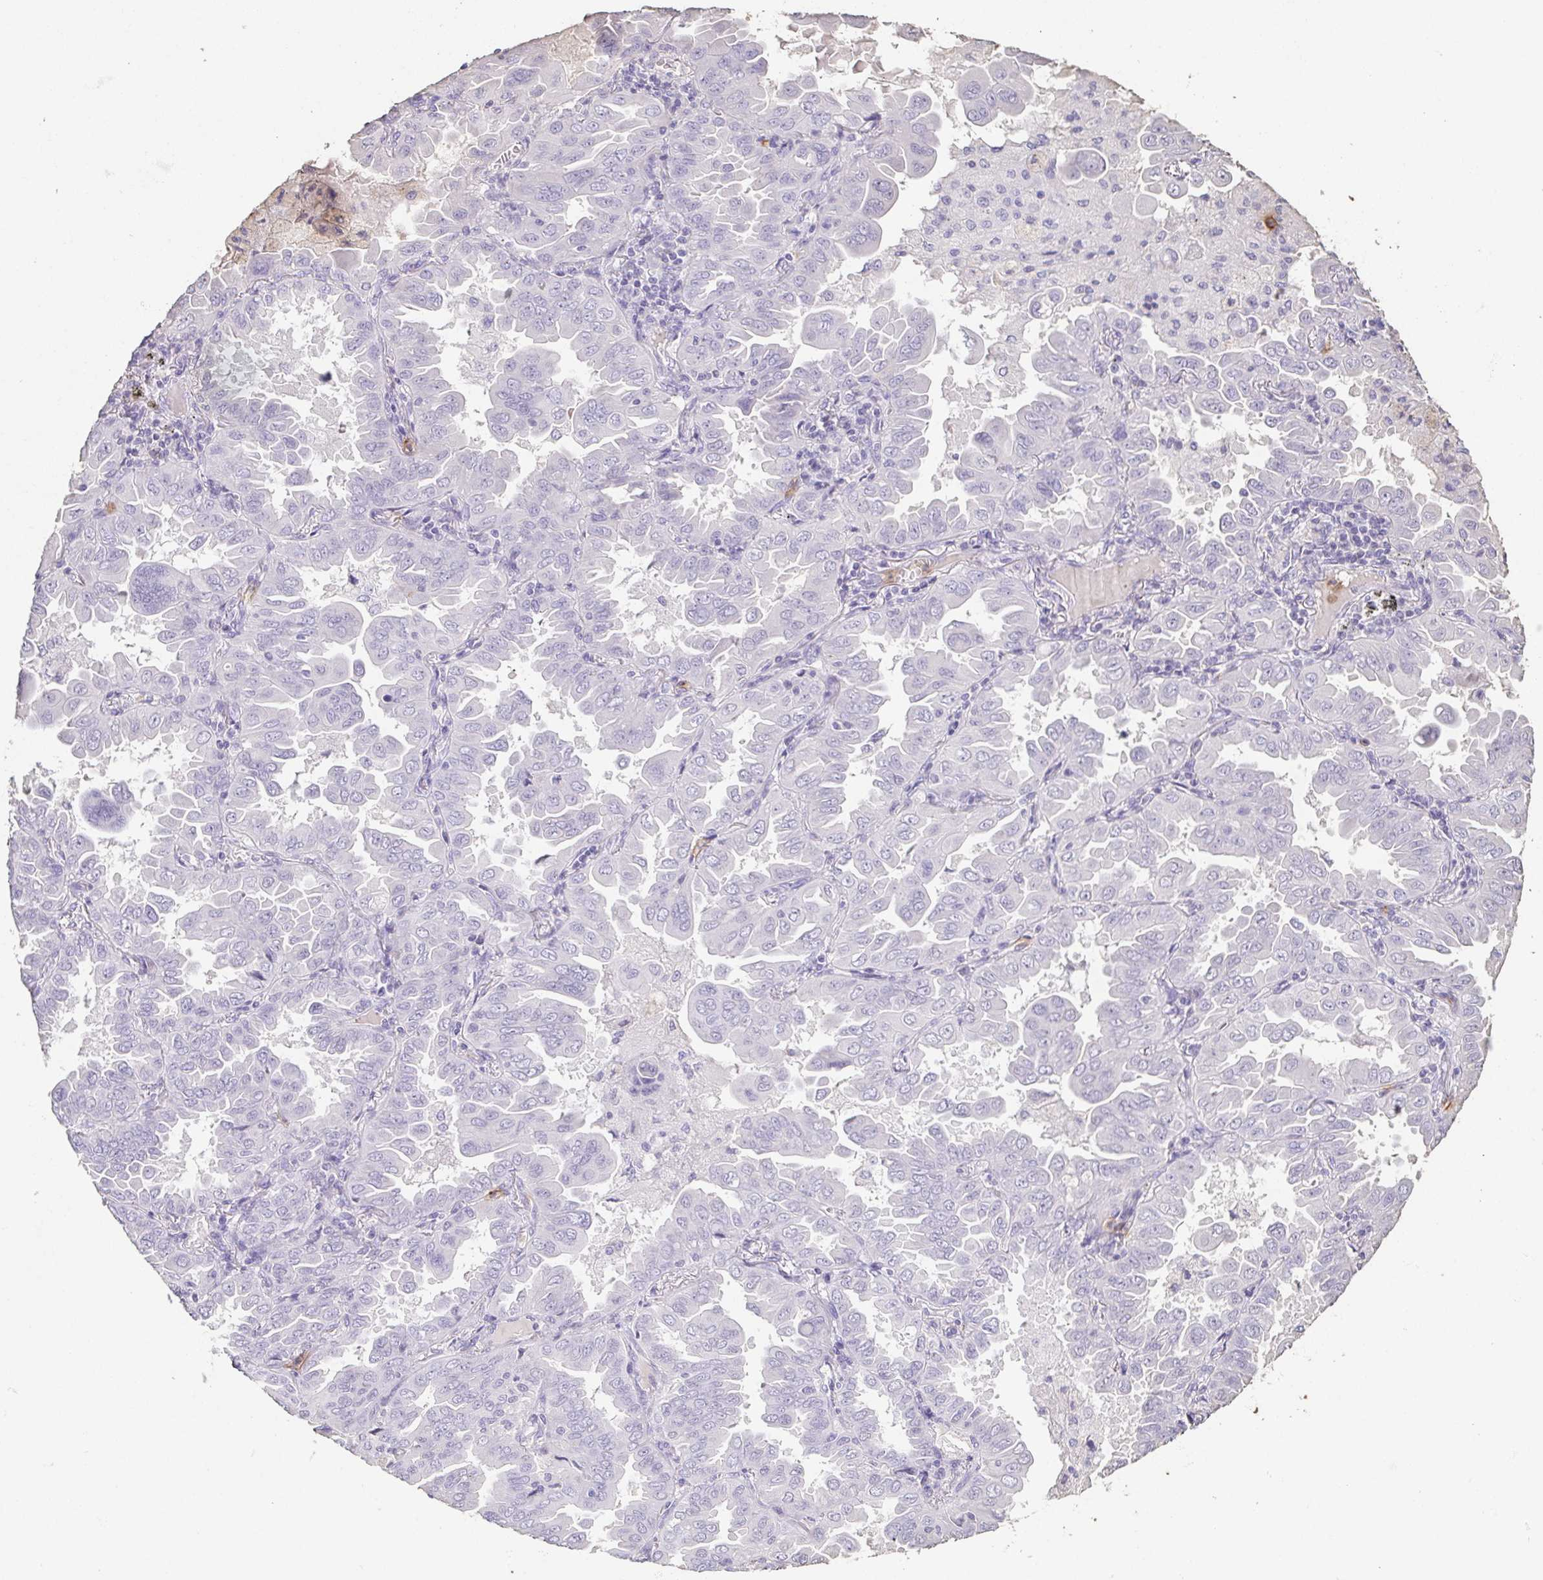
{"staining": {"intensity": "negative", "quantity": "none", "location": "none"}, "tissue": "lung cancer", "cell_type": "Tumor cells", "image_type": "cancer", "snomed": [{"axis": "morphology", "description": "Adenocarcinoma, NOS"}, {"axis": "topography", "description": "Lung"}], "caption": "Tumor cells show no significant staining in lung adenocarcinoma.", "gene": "BPIFA2", "patient": {"sex": "male", "age": 64}}